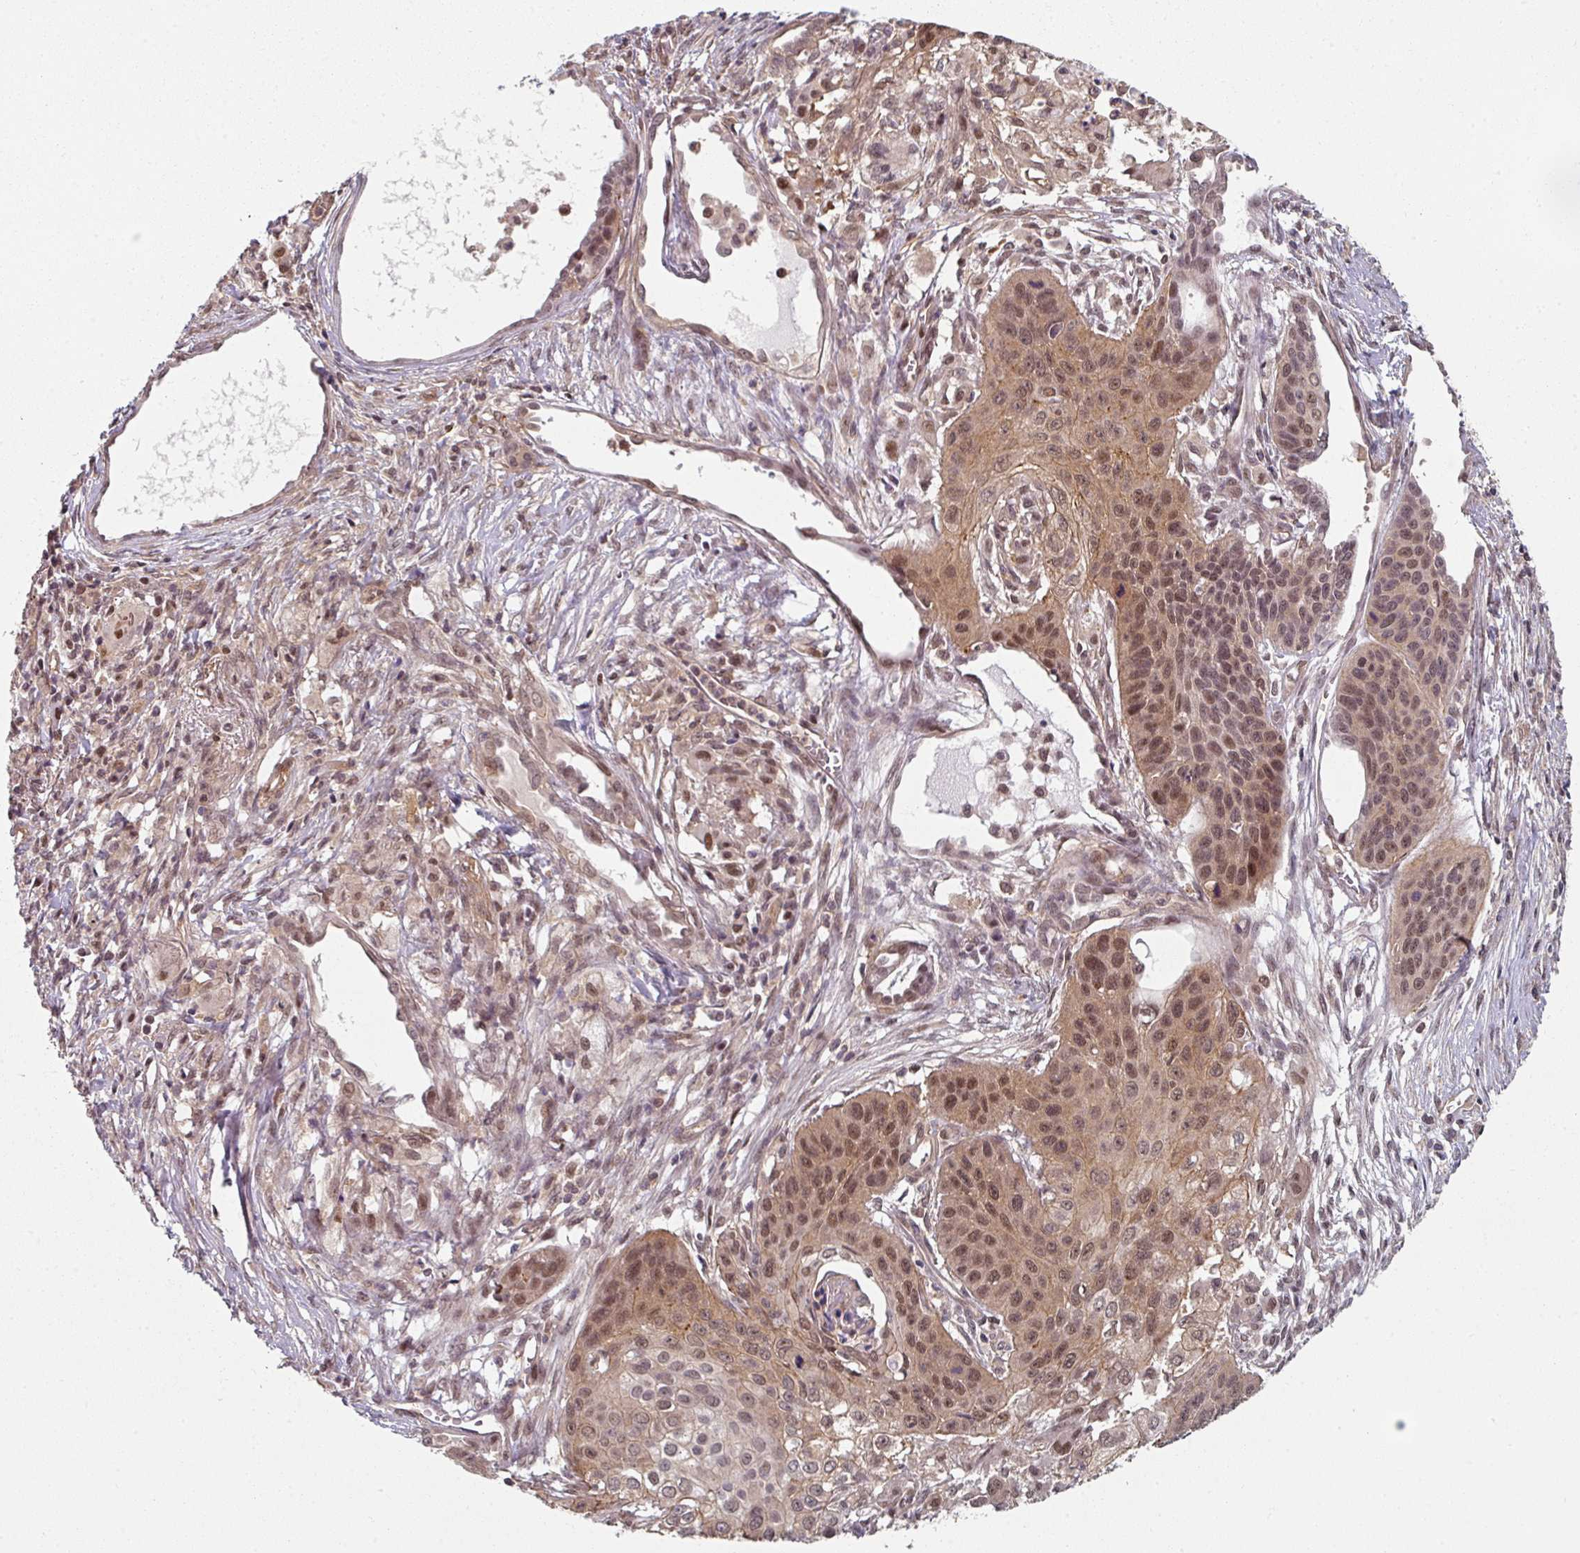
{"staining": {"intensity": "moderate", "quantity": ">75%", "location": "nuclear"}, "tissue": "lung cancer", "cell_type": "Tumor cells", "image_type": "cancer", "snomed": [{"axis": "morphology", "description": "Squamous cell carcinoma, NOS"}, {"axis": "topography", "description": "Lung"}], "caption": "The histopathology image shows immunohistochemical staining of lung cancer (squamous cell carcinoma). There is moderate nuclear expression is identified in approximately >75% of tumor cells.", "gene": "PSME3IP1", "patient": {"sex": "male", "age": 71}}